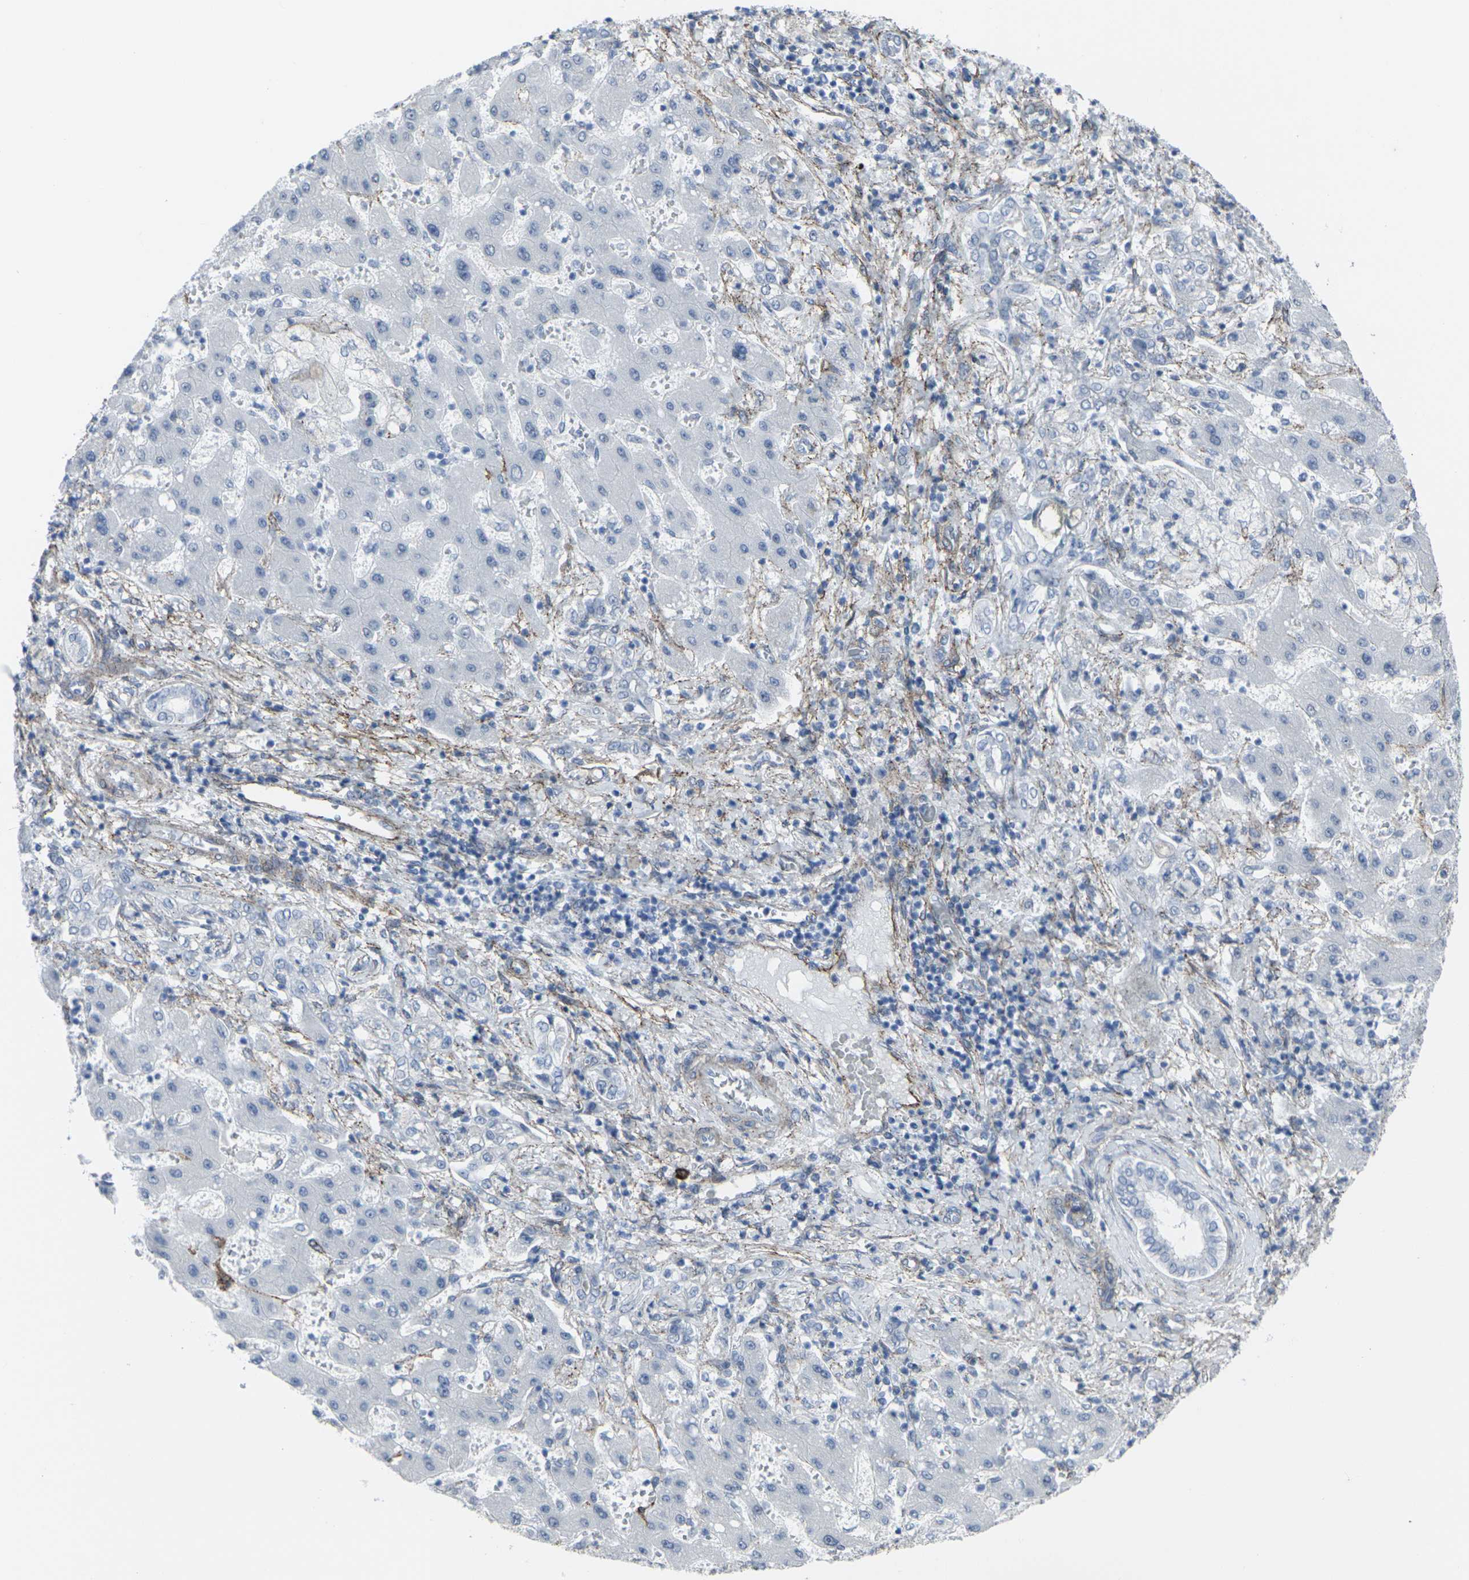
{"staining": {"intensity": "negative", "quantity": "none", "location": "none"}, "tissue": "liver cancer", "cell_type": "Tumor cells", "image_type": "cancer", "snomed": [{"axis": "morphology", "description": "Cholangiocarcinoma"}, {"axis": "topography", "description": "Liver"}], "caption": "A photomicrograph of liver cancer (cholangiocarcinoma) stained for a protein demonstrates no brown staining in tumor cells.", "gene": "CDH11", "patient": {"sex": "male", "age": 50}}